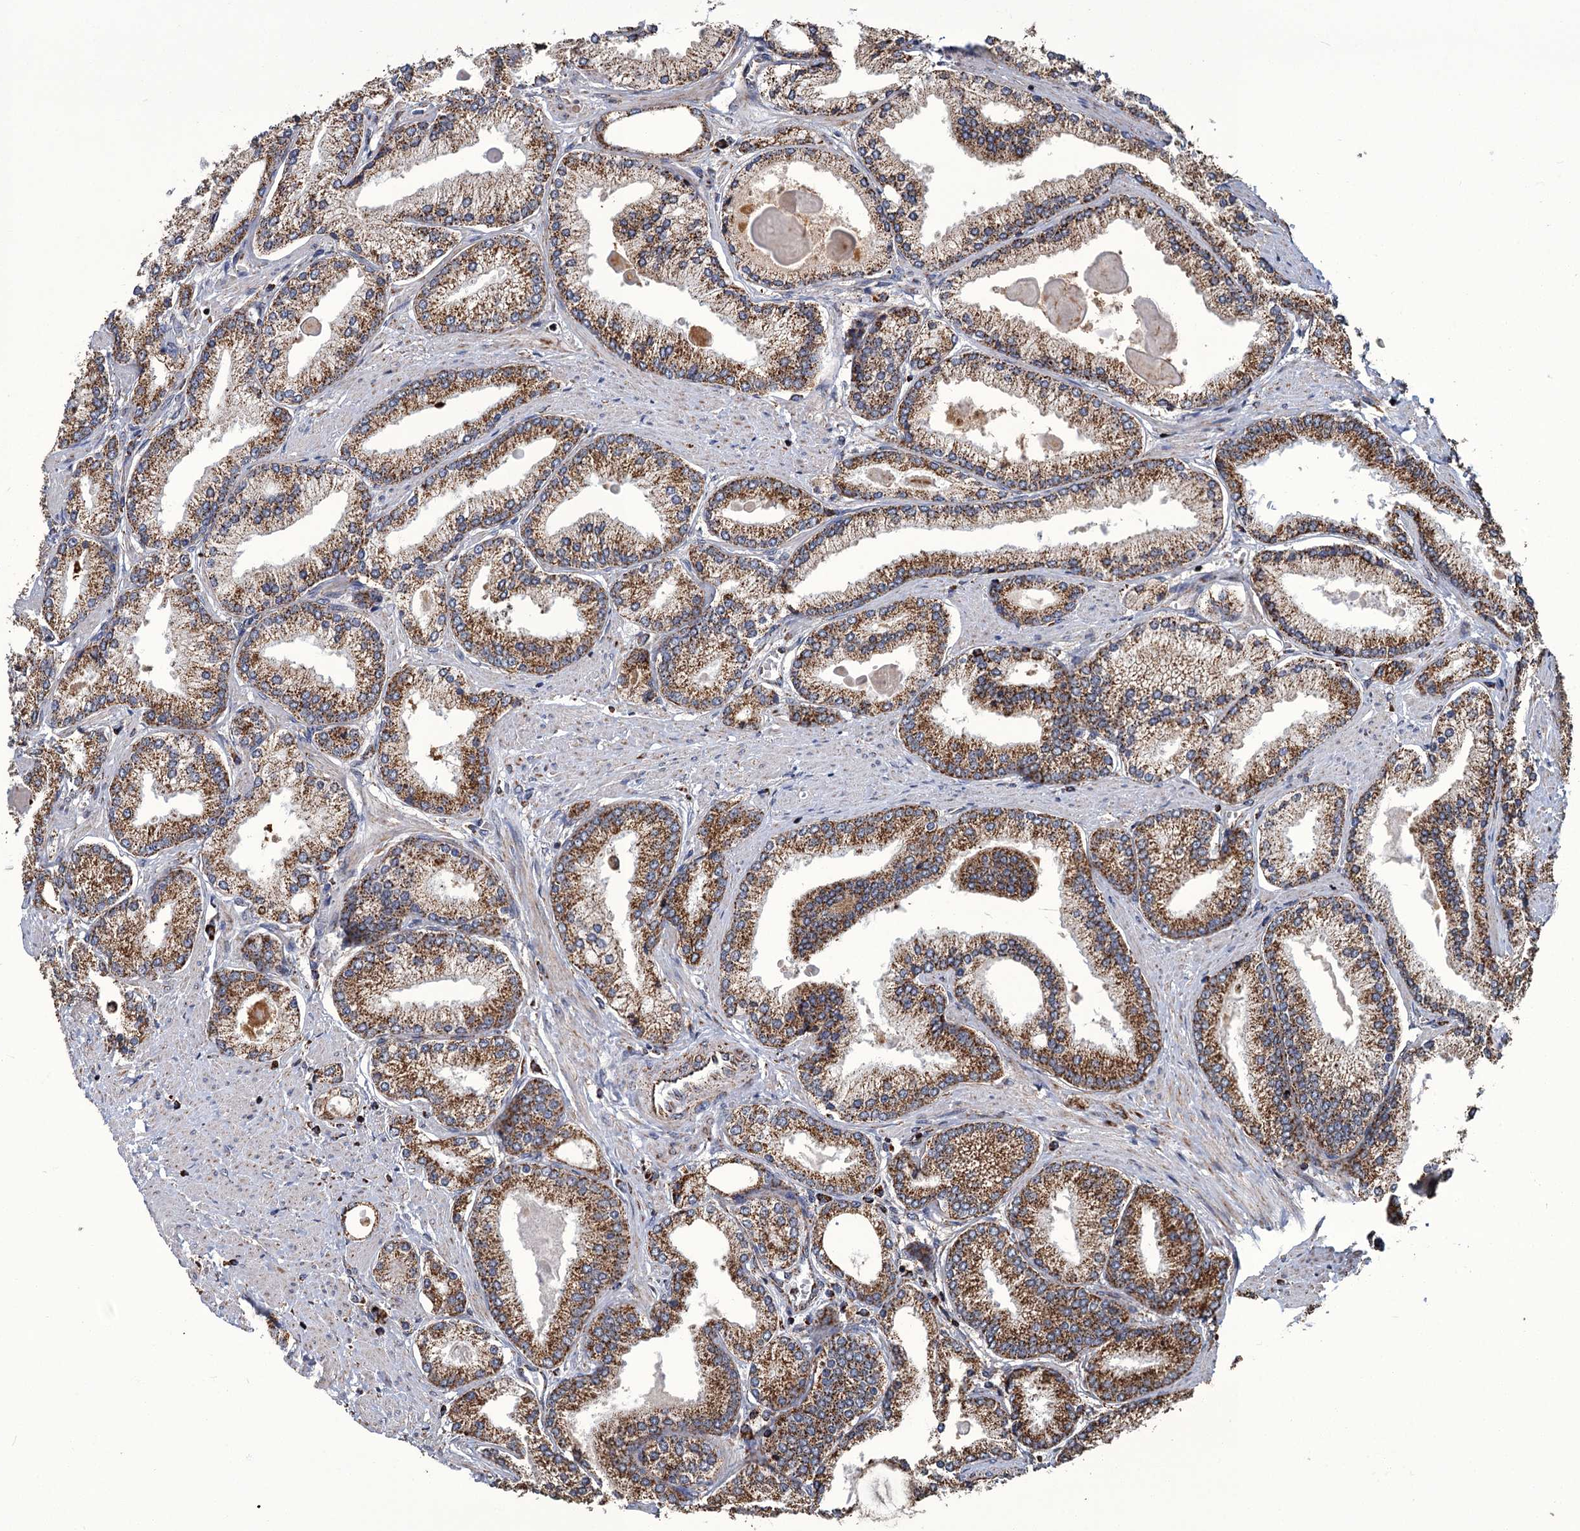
{"staining": {"intensity": "moderate", "quantity": ">75%", "location": "cytoplasmic/membranous"}, "tissue": "prostate cancer", "cell_type": "Tumor cells", "image_type": "cancer", "snomed": [{"axis": "morphology", "description": "Adenocarcinoma, High grade"}, {"axis": "topography", "description": "Prostate"}], "caption": "Moderate cytoplasmic/membranous positivity is appreciated in about >75% of tumor cells in prostate cancer. (DAB IHC, brown staining for protein, blue staining for nuclei).", "gene": "APH1A", "patient": {"sex": "male", "age": 66}}